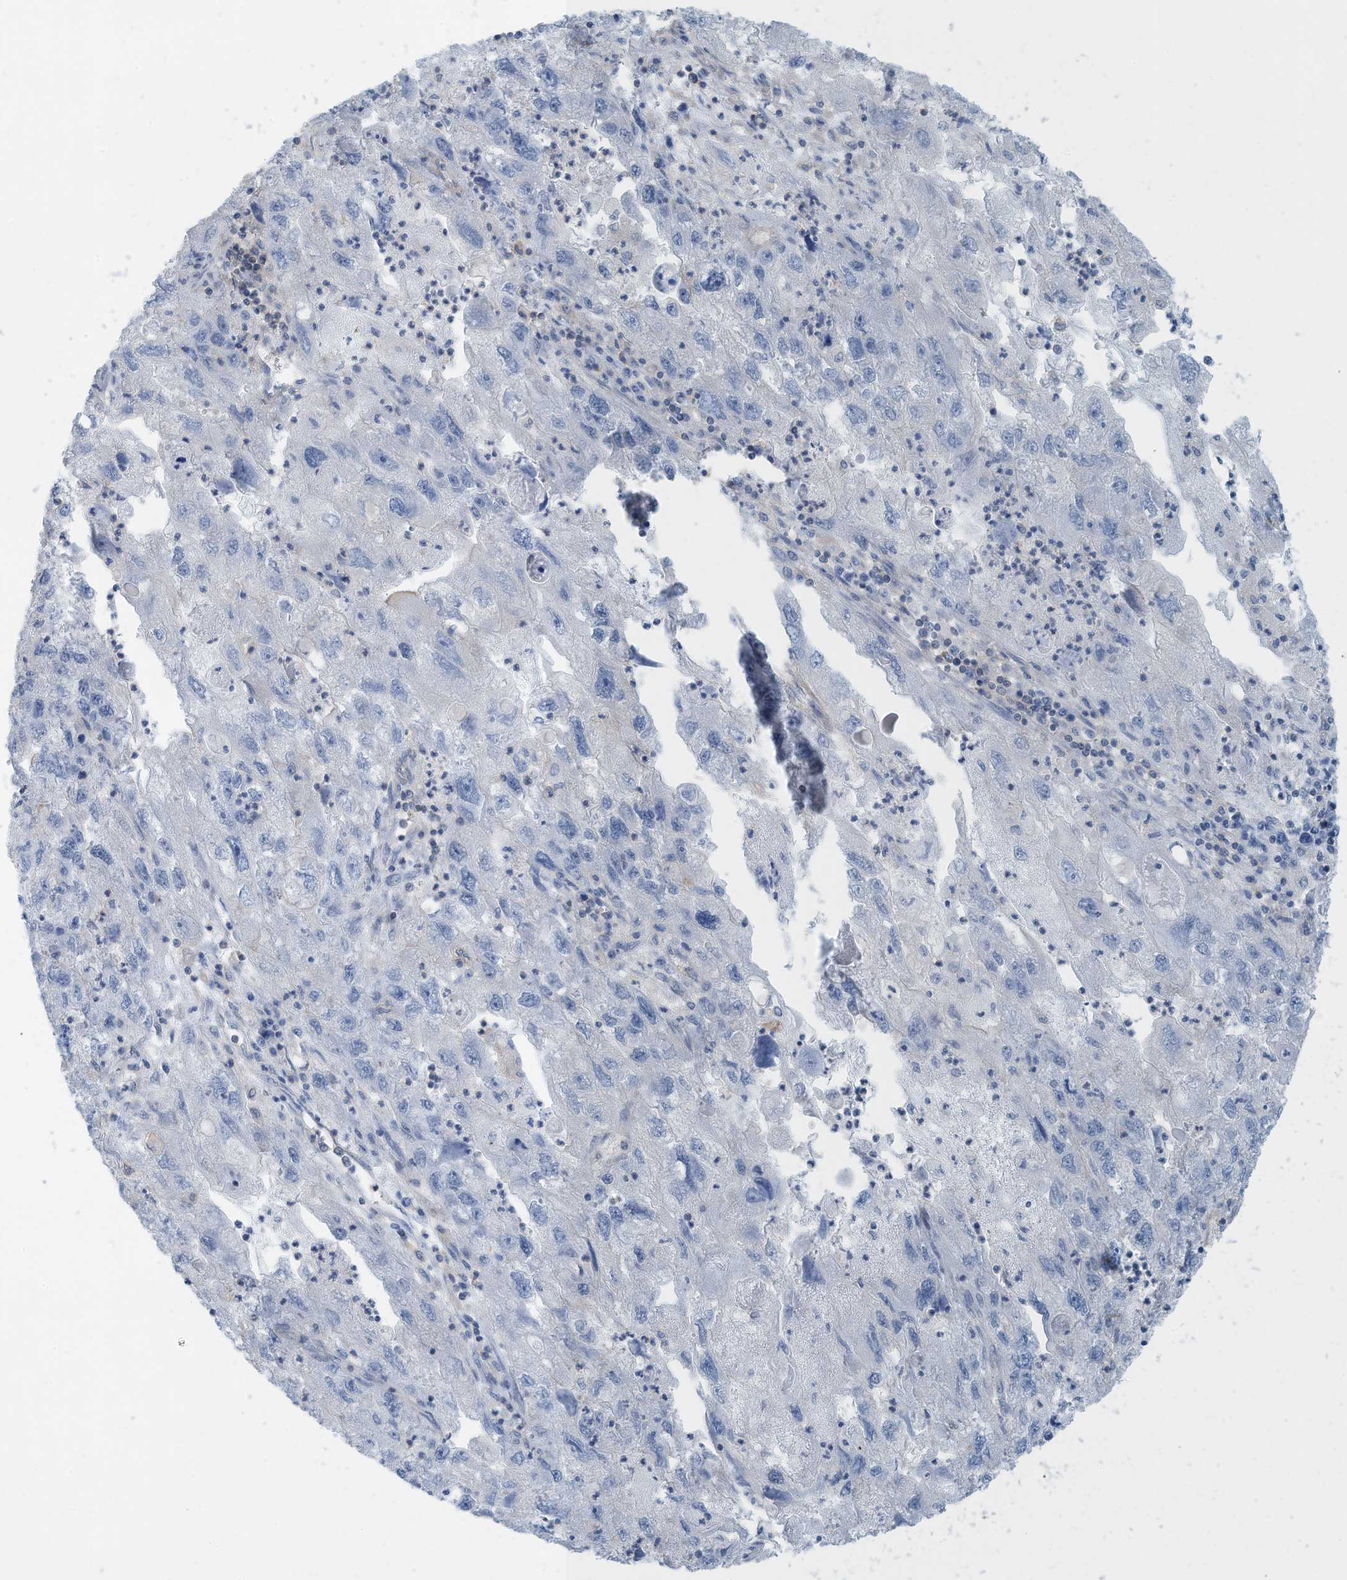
{"staining": {"intensity": "negative", "quantity": "none", "location": "none"}, "tissue": "endometrial cancer", "cell_type": "Tumor cells", "image_type": "cancer", "snomed": [{"axis": "morphology", "description": "Adenocarcinoma, NOS"}, {"axis": "topography", "description": "Endometrium"}], "caption": "High power microscopy image of an immunohistochemistry image of adenocarcinoma (endometrial), revealing no significant staining in tumor cells.", "gene": "ZNF846", "patient": {"sex": "female", "age": 49}}